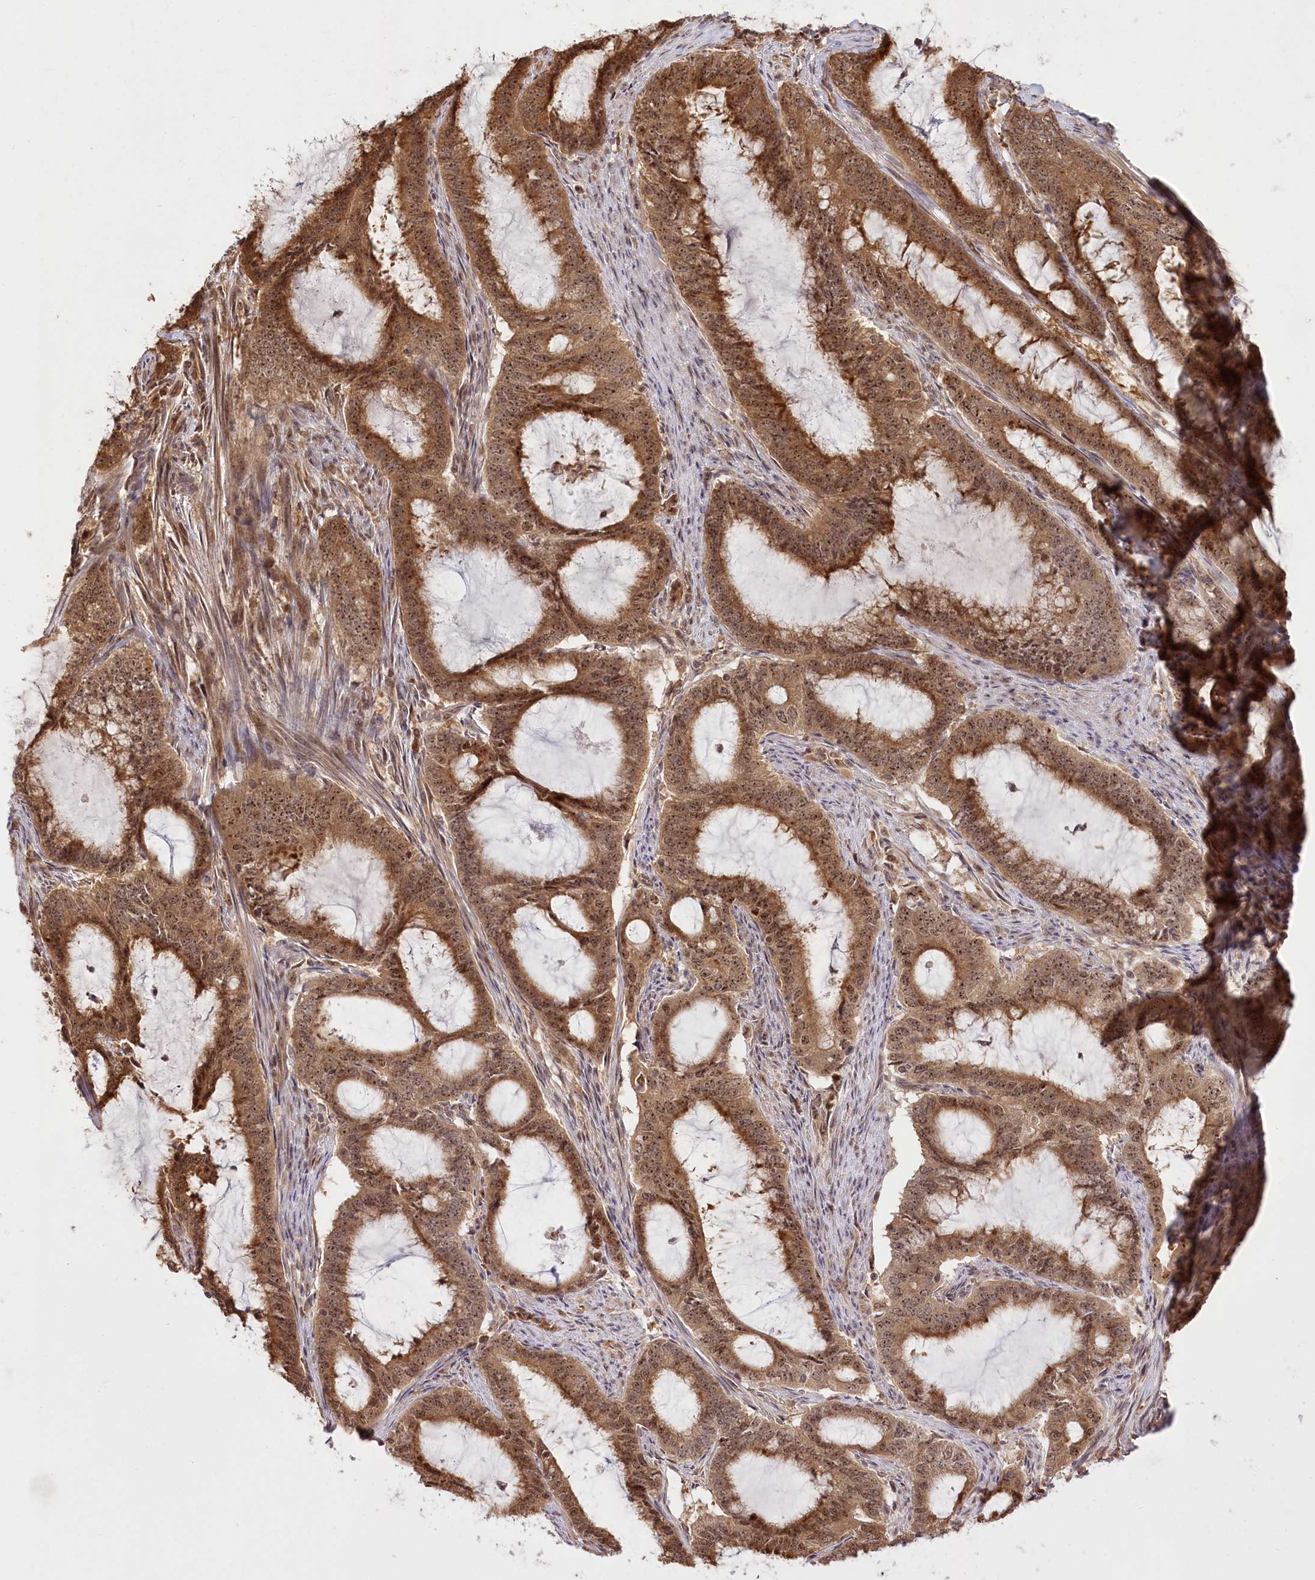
{"staining": {"intensity": "moderate", "quantity": ">75%", "location": "cytoplasmic/membranous,nuclear"}, "tissue": "endometrial cancer", "cell_type": "Tumor cells", "image_type": "cancer", "snomed": [{"axis": "morphology", "description": "Adenocarcinoma, NOS"}, {"axis": "topography", "description": "Endometrium"}], "caption": "There is medium levels of moderate cytoplasmic/membranous and nuclear staining in tumor cells of adenocarcinoma (endometrial), as demonstrated by immunohistochemical staining (brown color).", "gene": "SERGEF", "patient": {"sex": "female", "age": 51}}